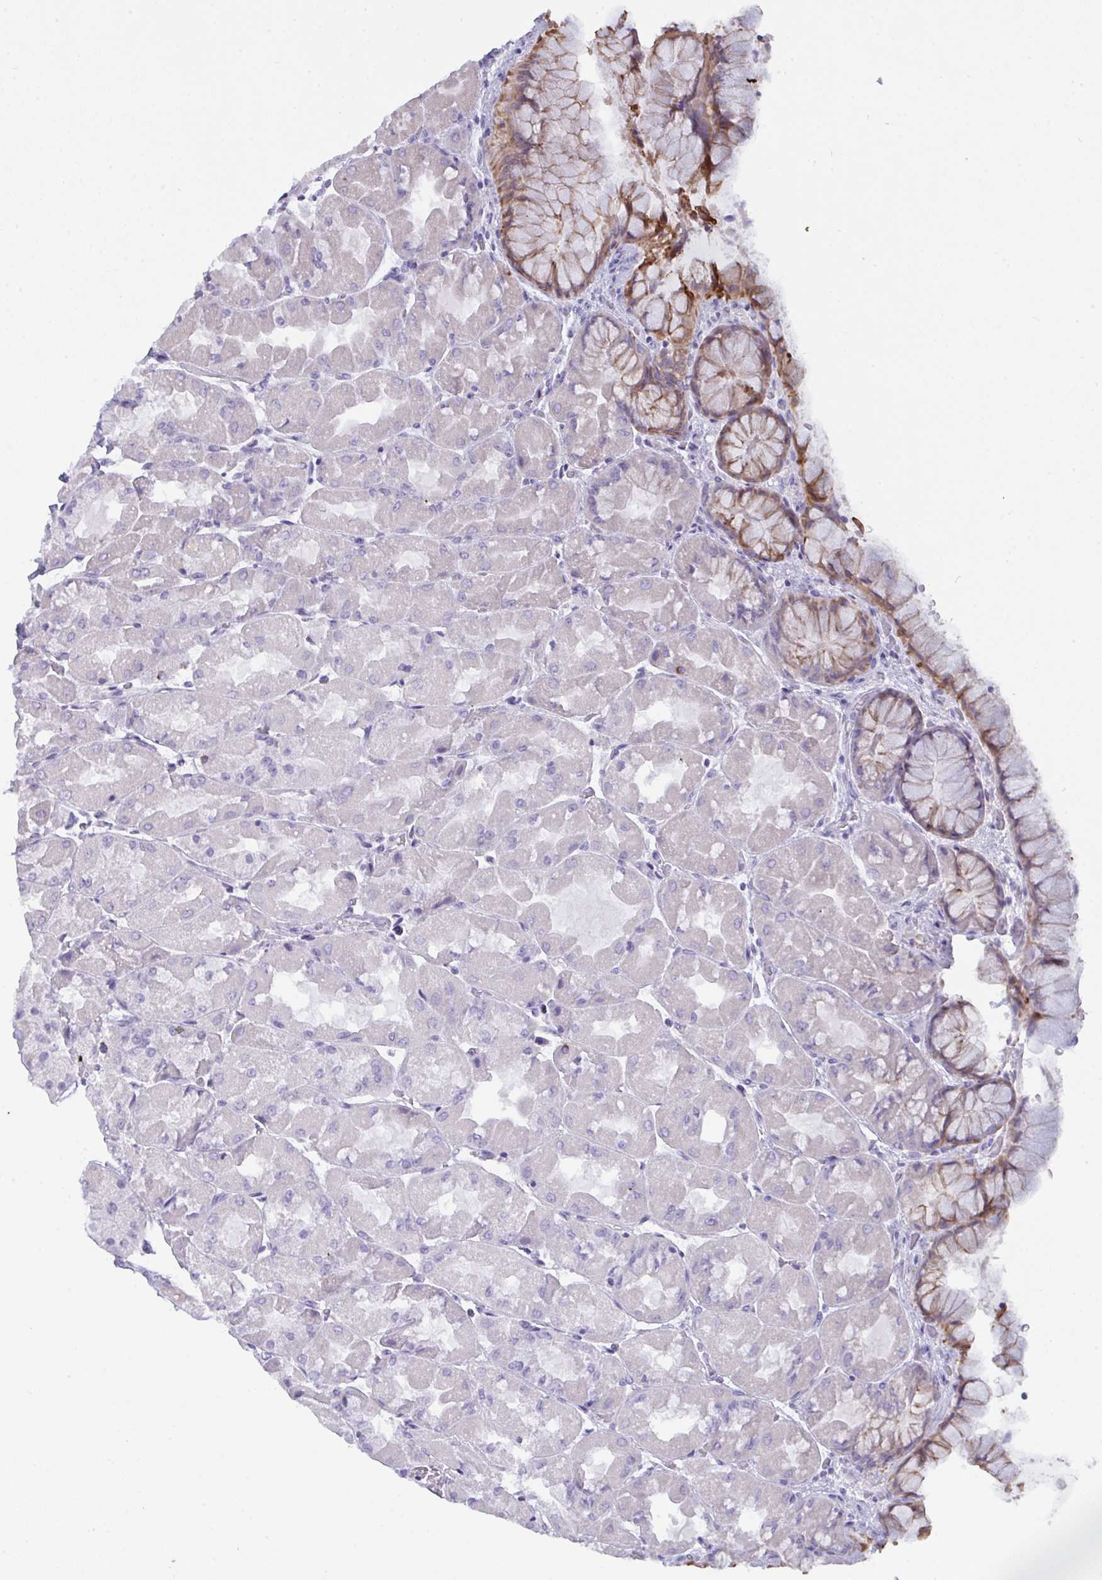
{"staining": {"intensity": "moderate", "quantity": "25%-75%", "location": "cytoplasmic/membranous"}, "tissue": "stomach", "cell_type": "Glandular cells", "image_type": "normal", "snomed": [{"axis": "morphology", "description": "Normal tissue, NOS"}, {"axis": "topography", "description": "Stomach"}], "caption": "This is a micrograph of immunohistochemistry (IHC) staining of normal stomach, which shows moderate staining in the cytoplasmic/membranous of glandular cells.", "gene": "TENT5D", "patient": {"sex": "female", "age": 61}}